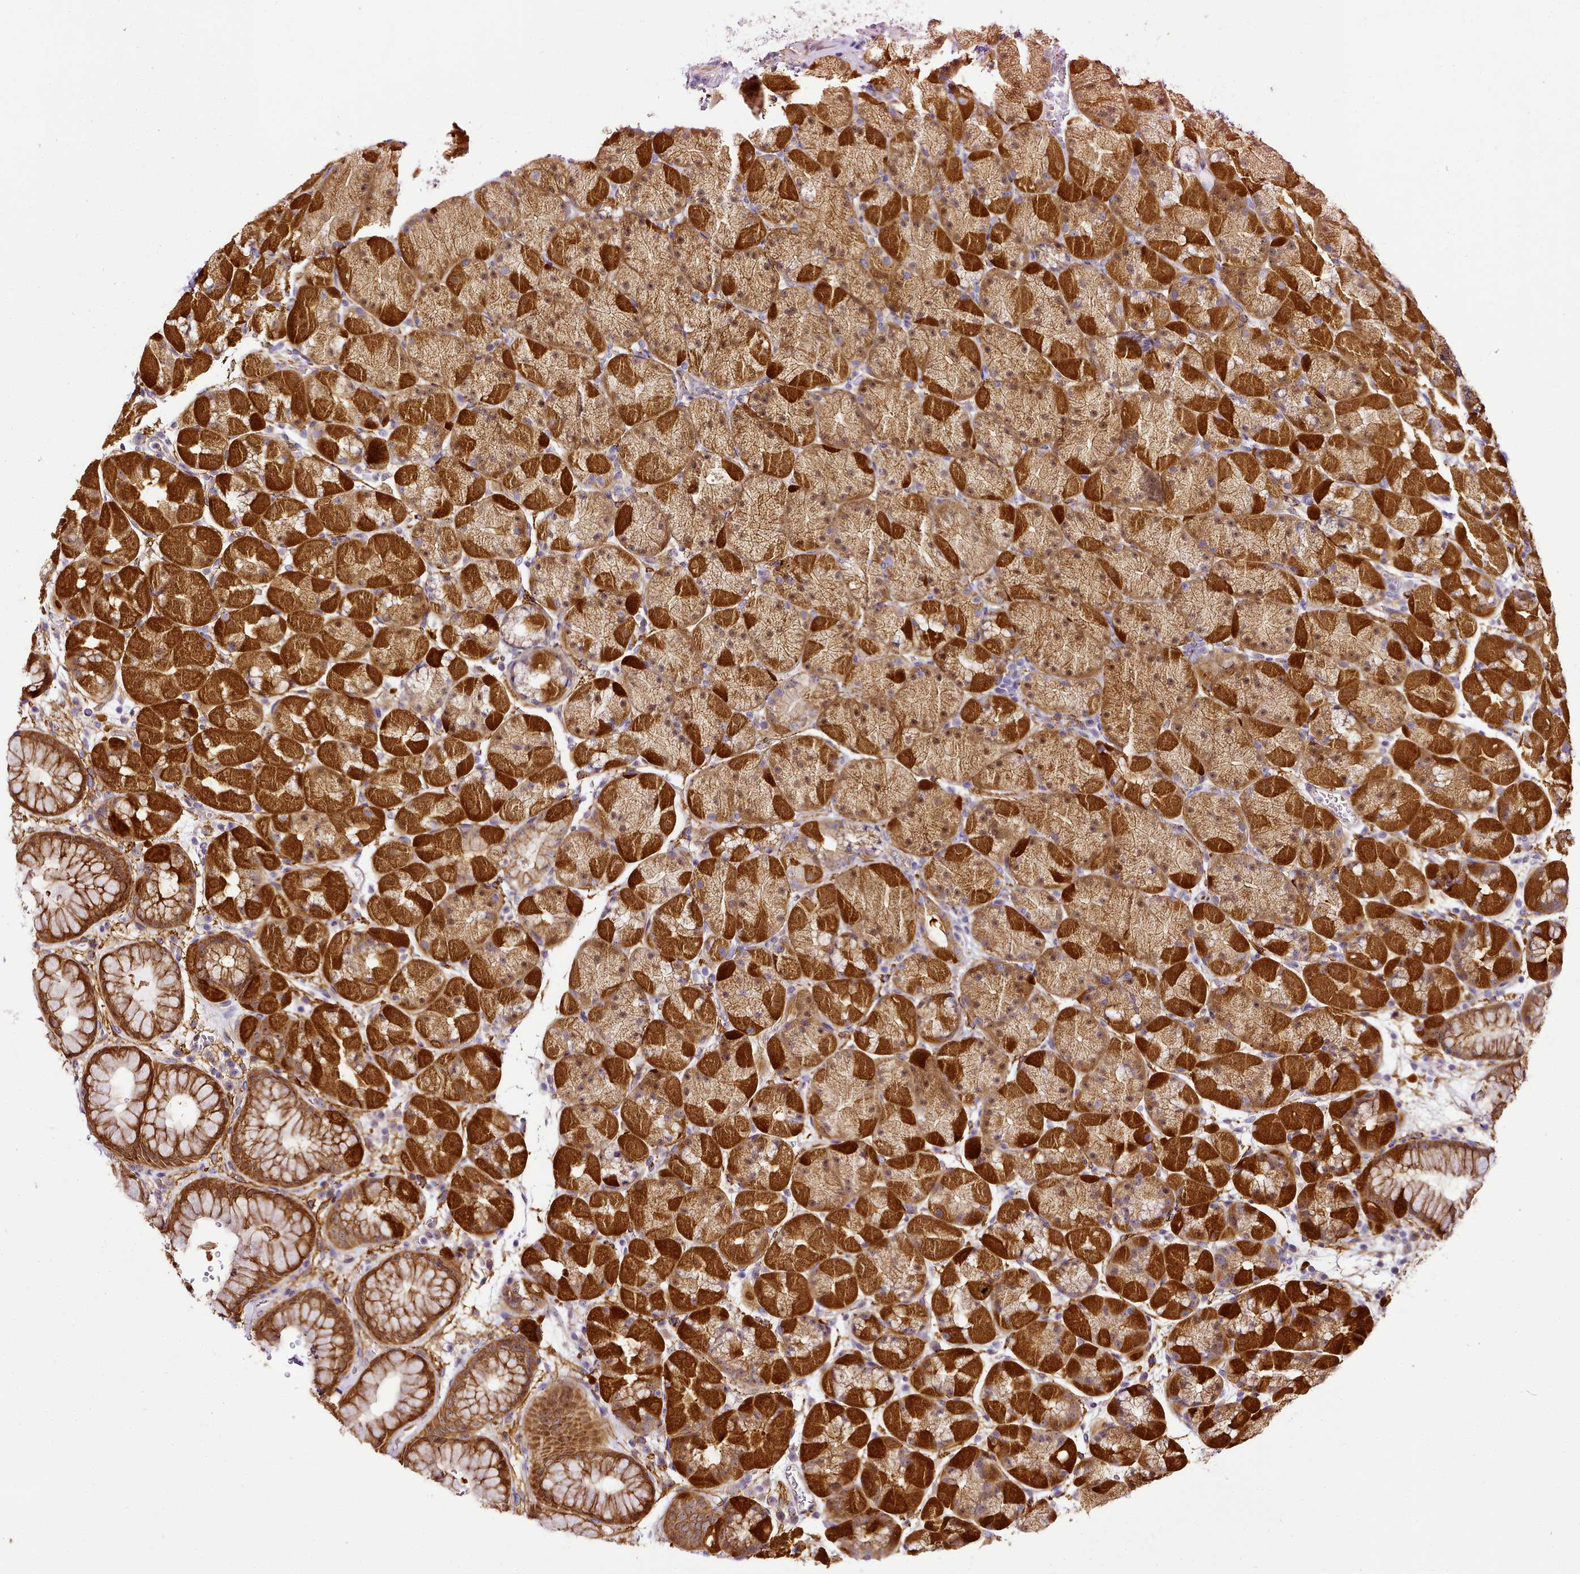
{"staining": {"intensity": "strong", "quantity": ">75%", "location": "cytoplasmic/membranous"}, "tissue": "stomach", "cell_type": "Glandular cells", "image_type": "normal", "snomed": [{"axis": "morphology", "description": "Normal tissue, NOS"}, {"axis": "topography", "description": "Stomach, upper"}, {"axis": "topography", "description": "Stomach, lower"}], "caption": "Immunohistochemical staining of unremarkable human stomach reveals high levels of strong cytoplasmic/membranous expression in approximately >75% of glandular cells. Nuclei are stained in blue.", "gene": "NBPF10", "patient": {"sex": "male", "age": 67}}